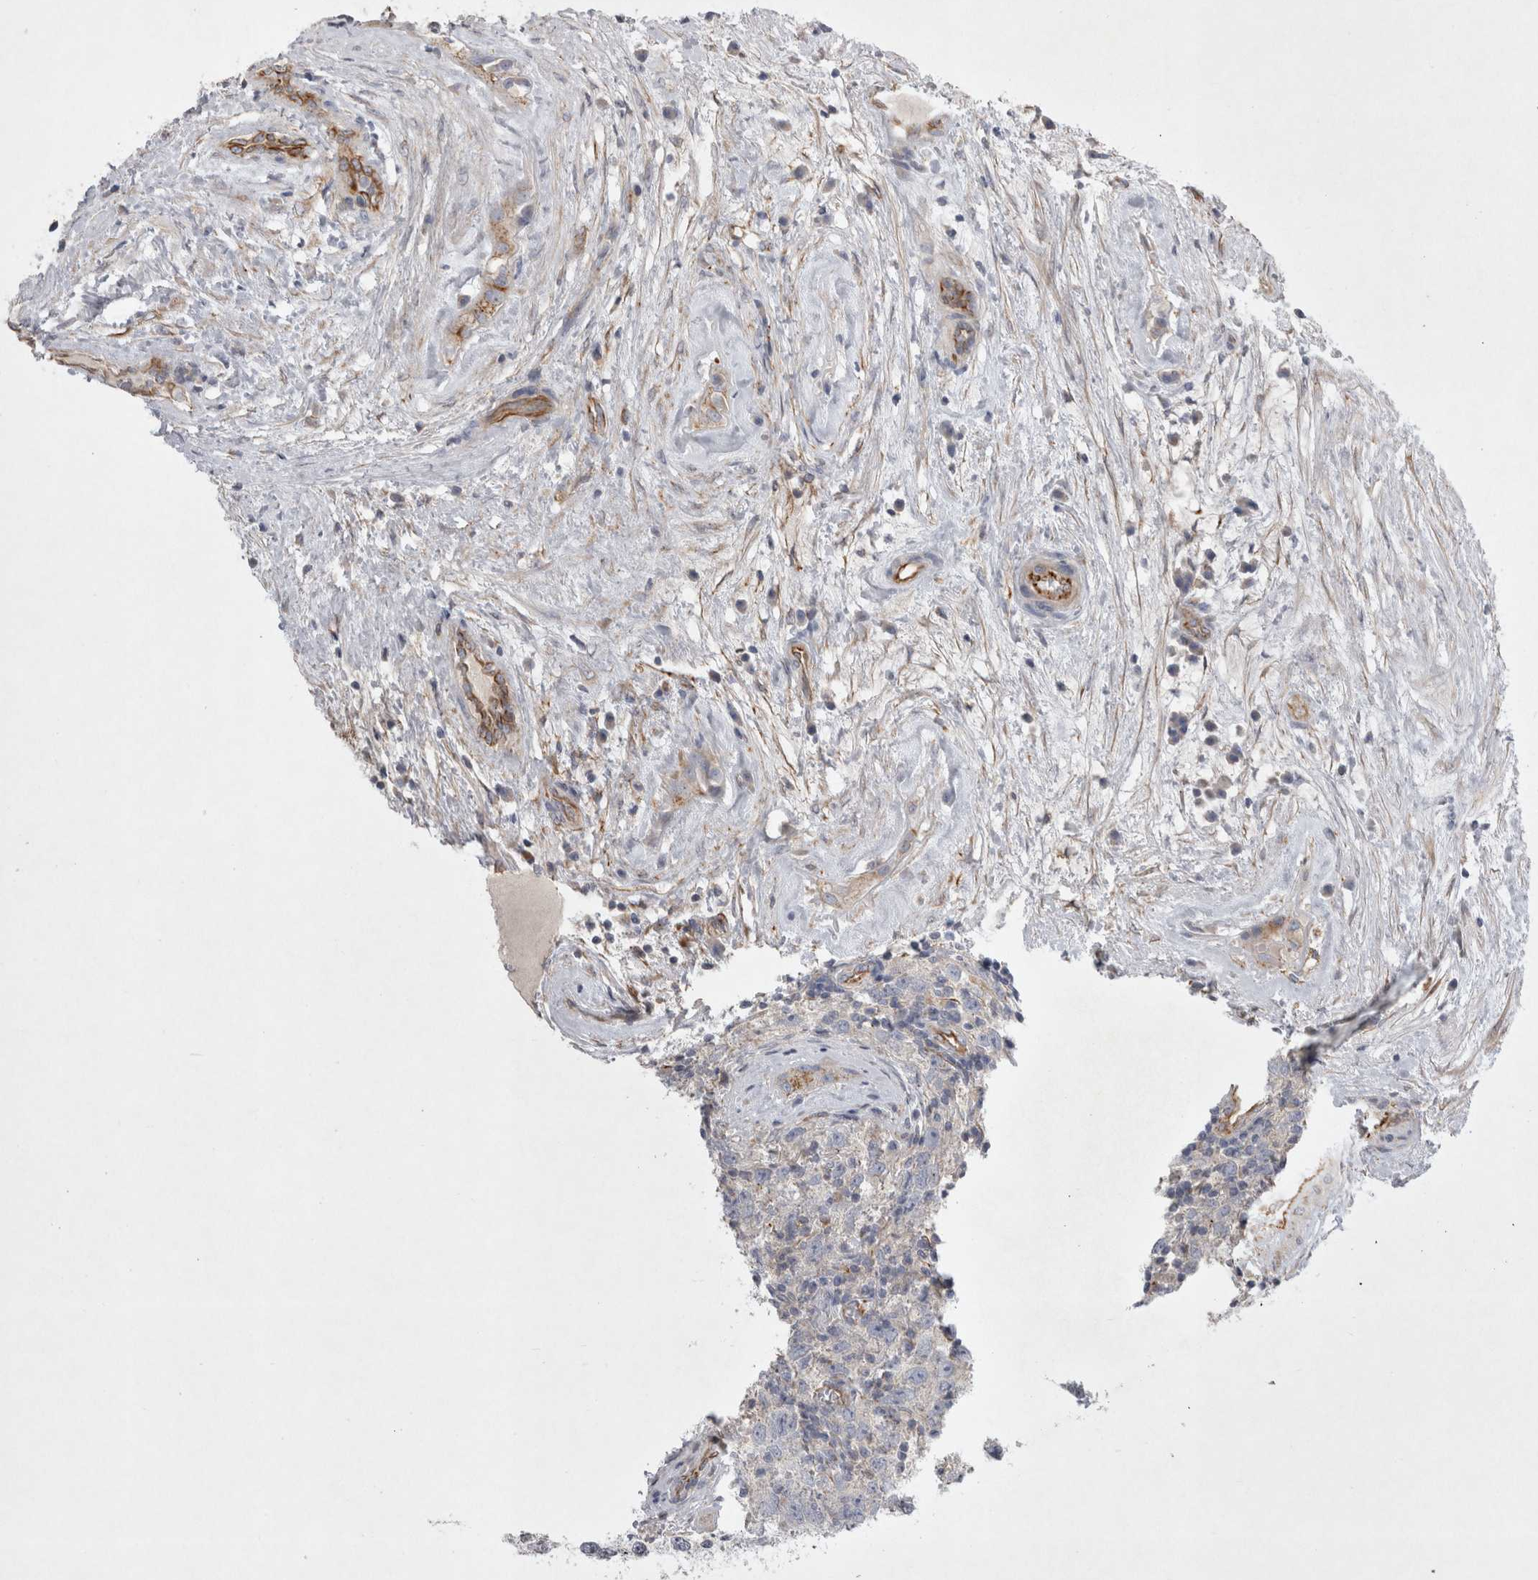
{"staining": {"intensity": "negative", "quantity": "none", "location": "none"}, "tissue": "testis cancer", "cell_type": "Tumor cells", "image_type": "cancer", "snomed": [{"axis": "morphology", "description": "Seminoma, NOS"}, {"axis": "morphology", "description": "Carcinoma, Embryonal, NOS"}, {"axis": "topography", "description": "Testis"}], "caption": "Immunohistochemistry of testis cancer exhibits no staining in tumor cells.", "gene": "STRADB", "patient": {"sex": "male", "age": 28}}